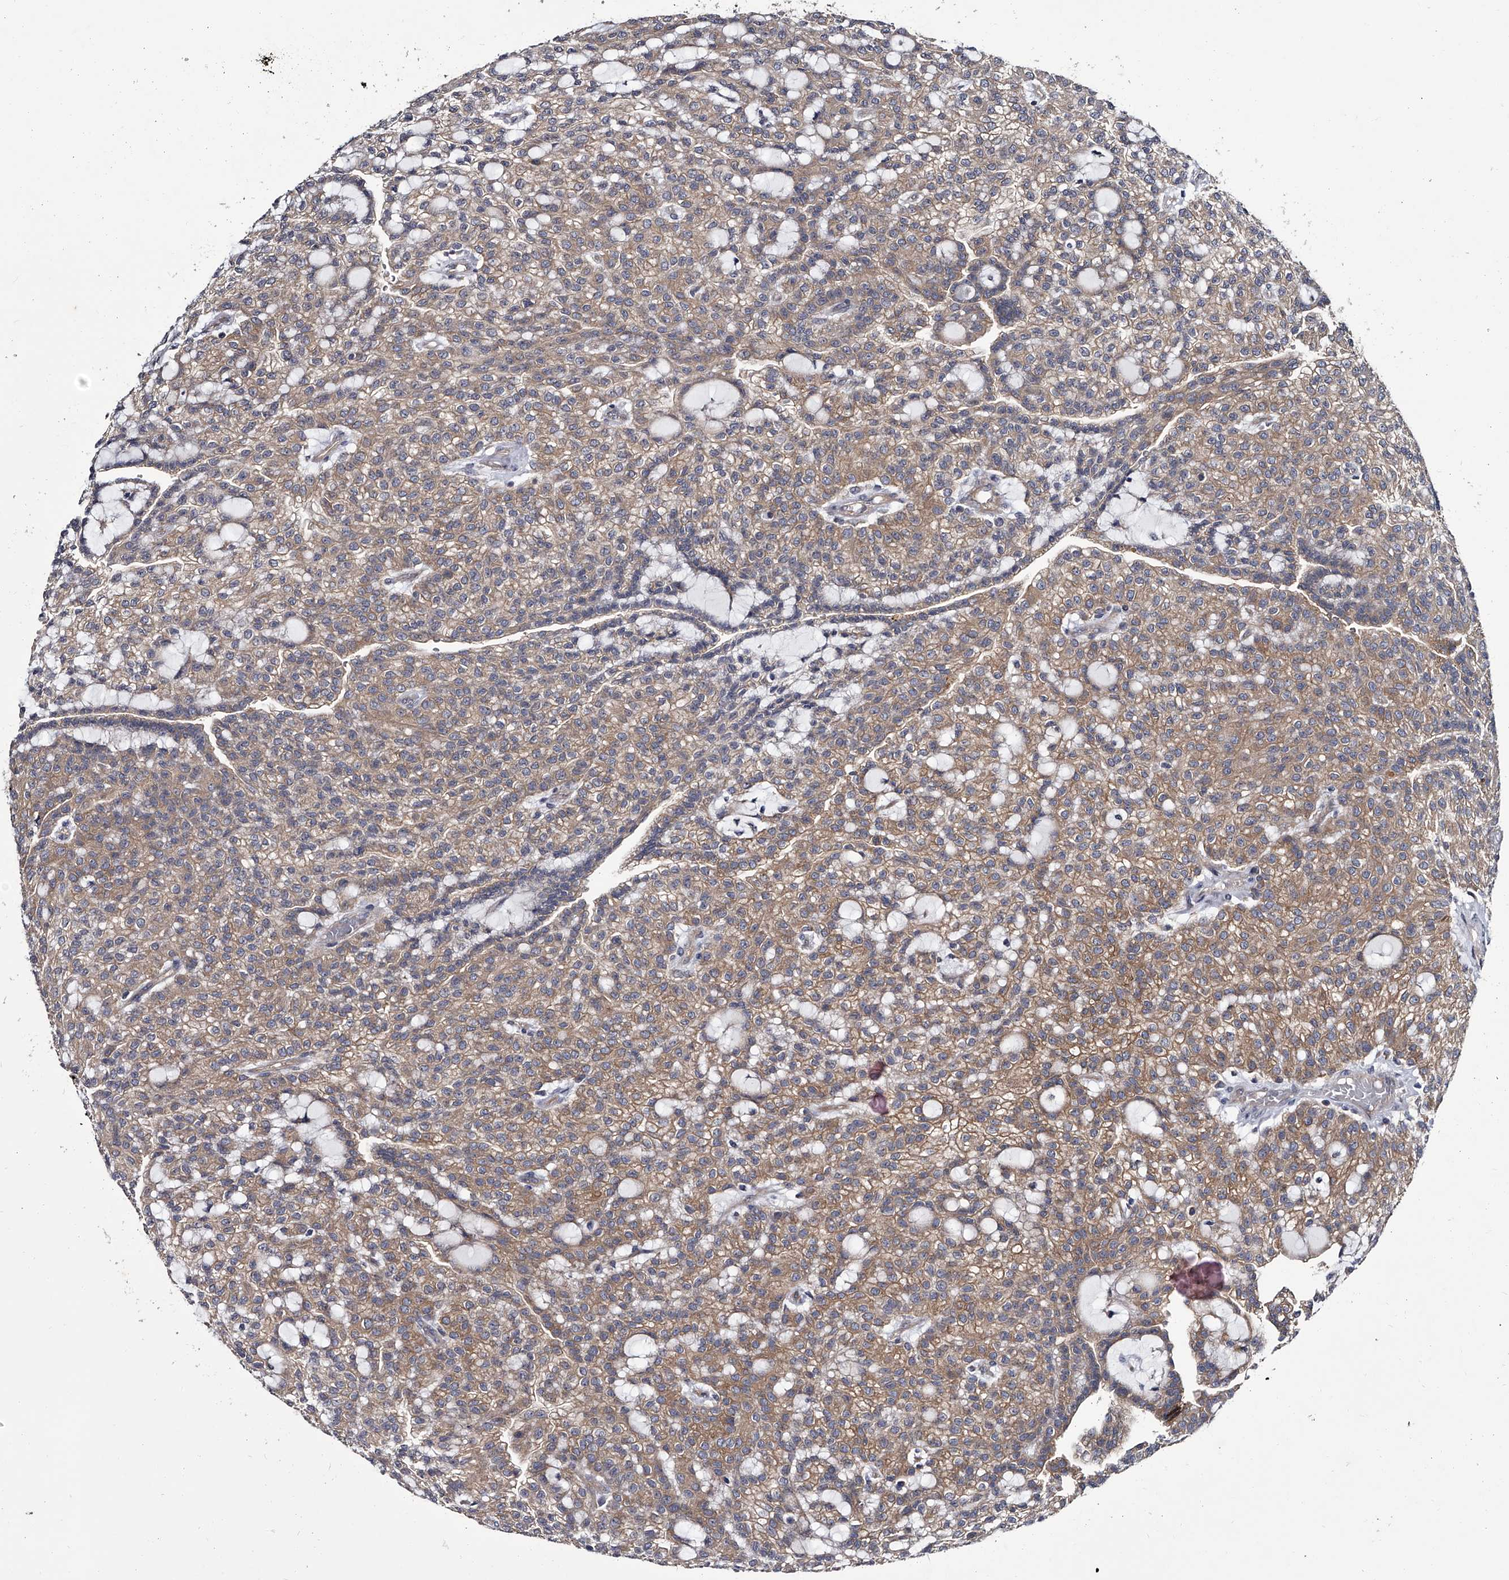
{"staining": {"intensity": "weak", "quantity": "25%-75%", "location": "cytoplasmic/membranous"}, "tissue": "renal cancer", "cell_type": "Tumor cells", "image_type": "cancer", "snomed": [{"axis": "morphology", "description": "Adenocarcinoma, NOS"}, {"axis": "topography", "description": "Kidney"}], "caption": "Protein expression analysis of adenocarcinoma (renal) reveals weak cytoplasmic/membranous expression in about 25%-75% of tumor cells.", "gene": "GAPVD1", "patient": {"sex": "male", "age": 63}}